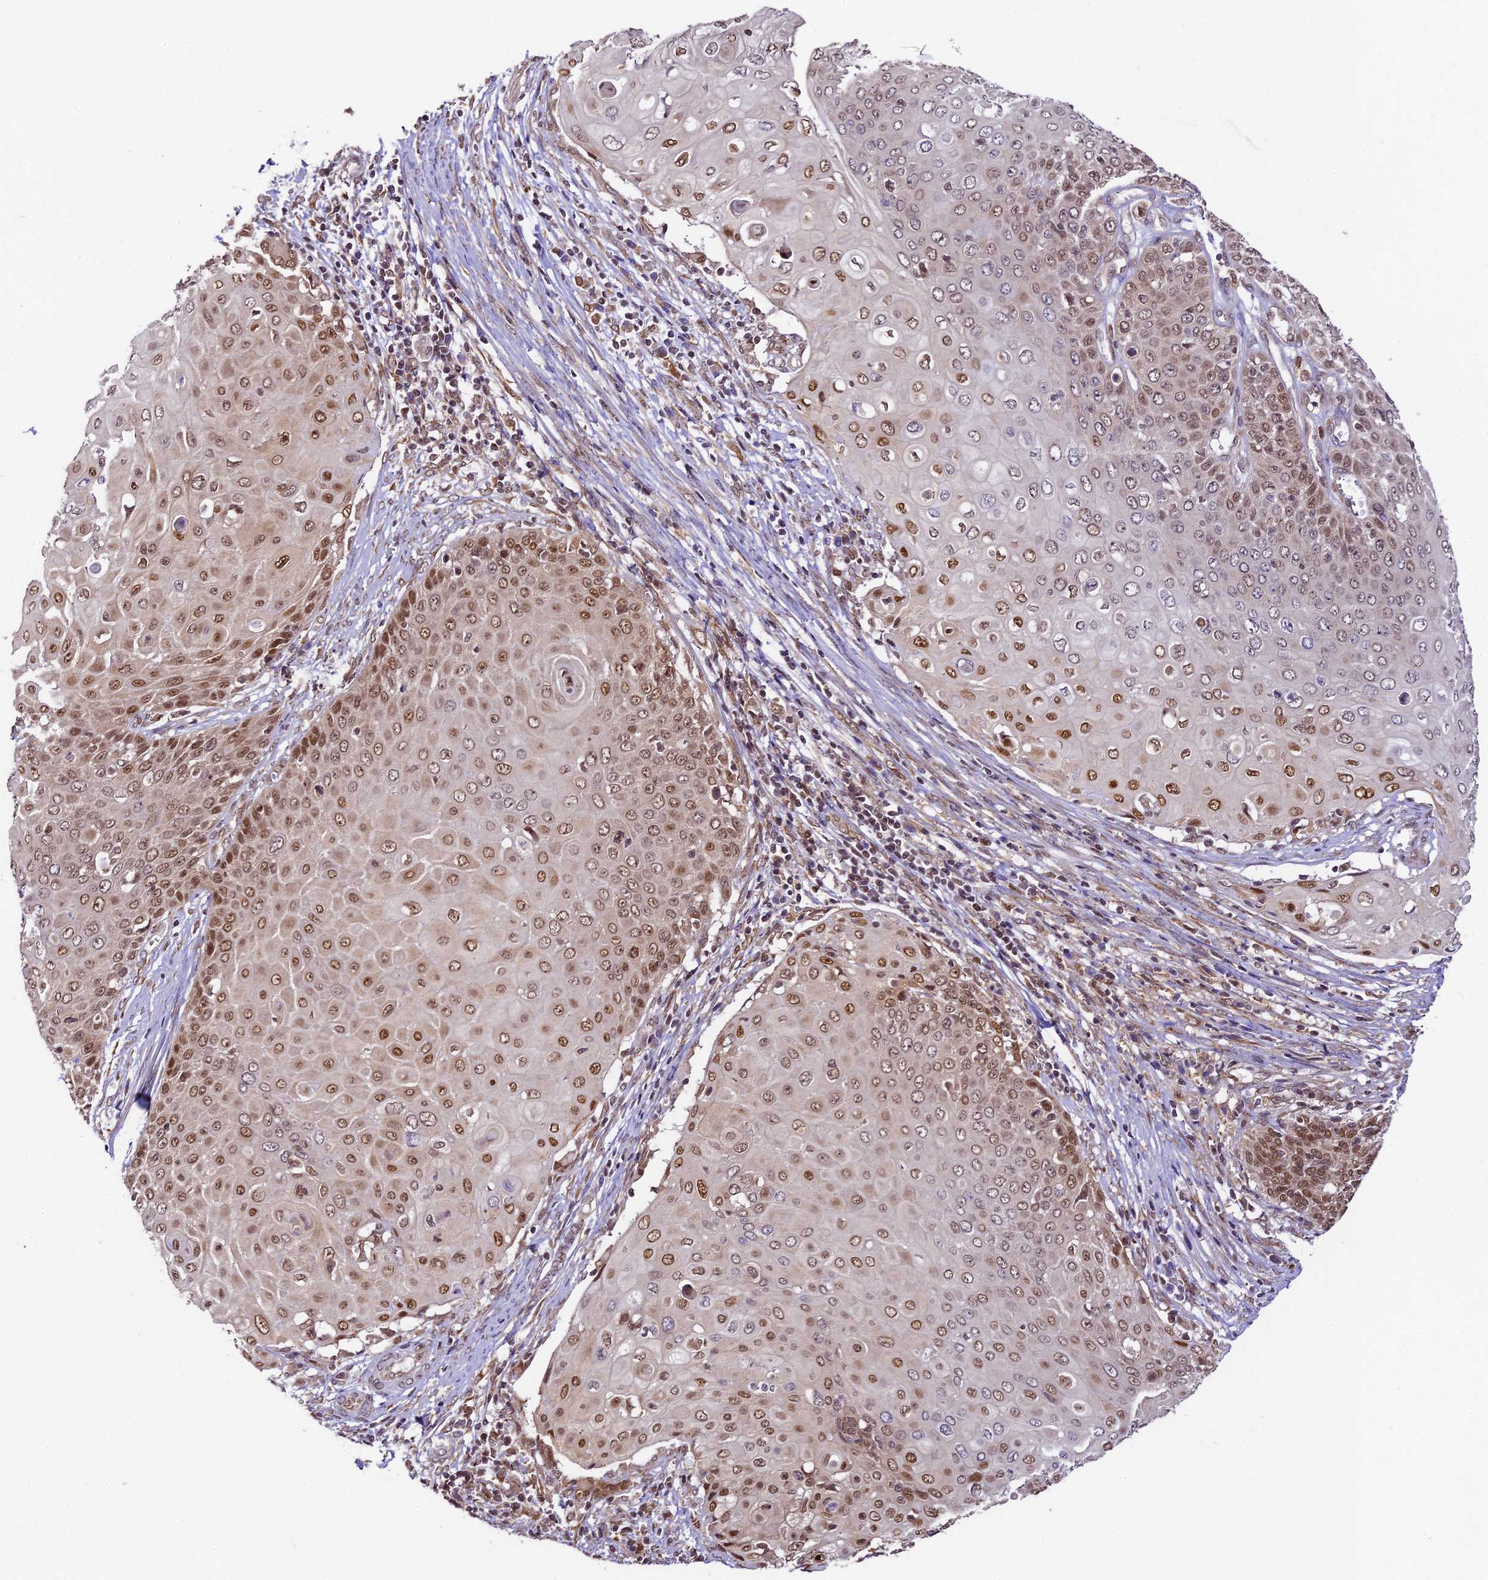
{"staining": {"intensity": "moderate", "quantity": ">75%", "location": "nuclear"}, "tissue": "cervical cancer", "cell_type": "Tumor cells", "image_type": "cancer", "snomed": [{"axis": "morphology", "description": "Squamous cell carcinoma, NOS"}, {"axis": "topography", "description": "Cervix"}], "caption": "Protein positivity by IHC displays moderate nuclear staining in approximately >75% of tumor cells in cervical squamous cell carcinoma.", "gene": "TRIM22", "patient": {"sex": "female", "age": 39}}